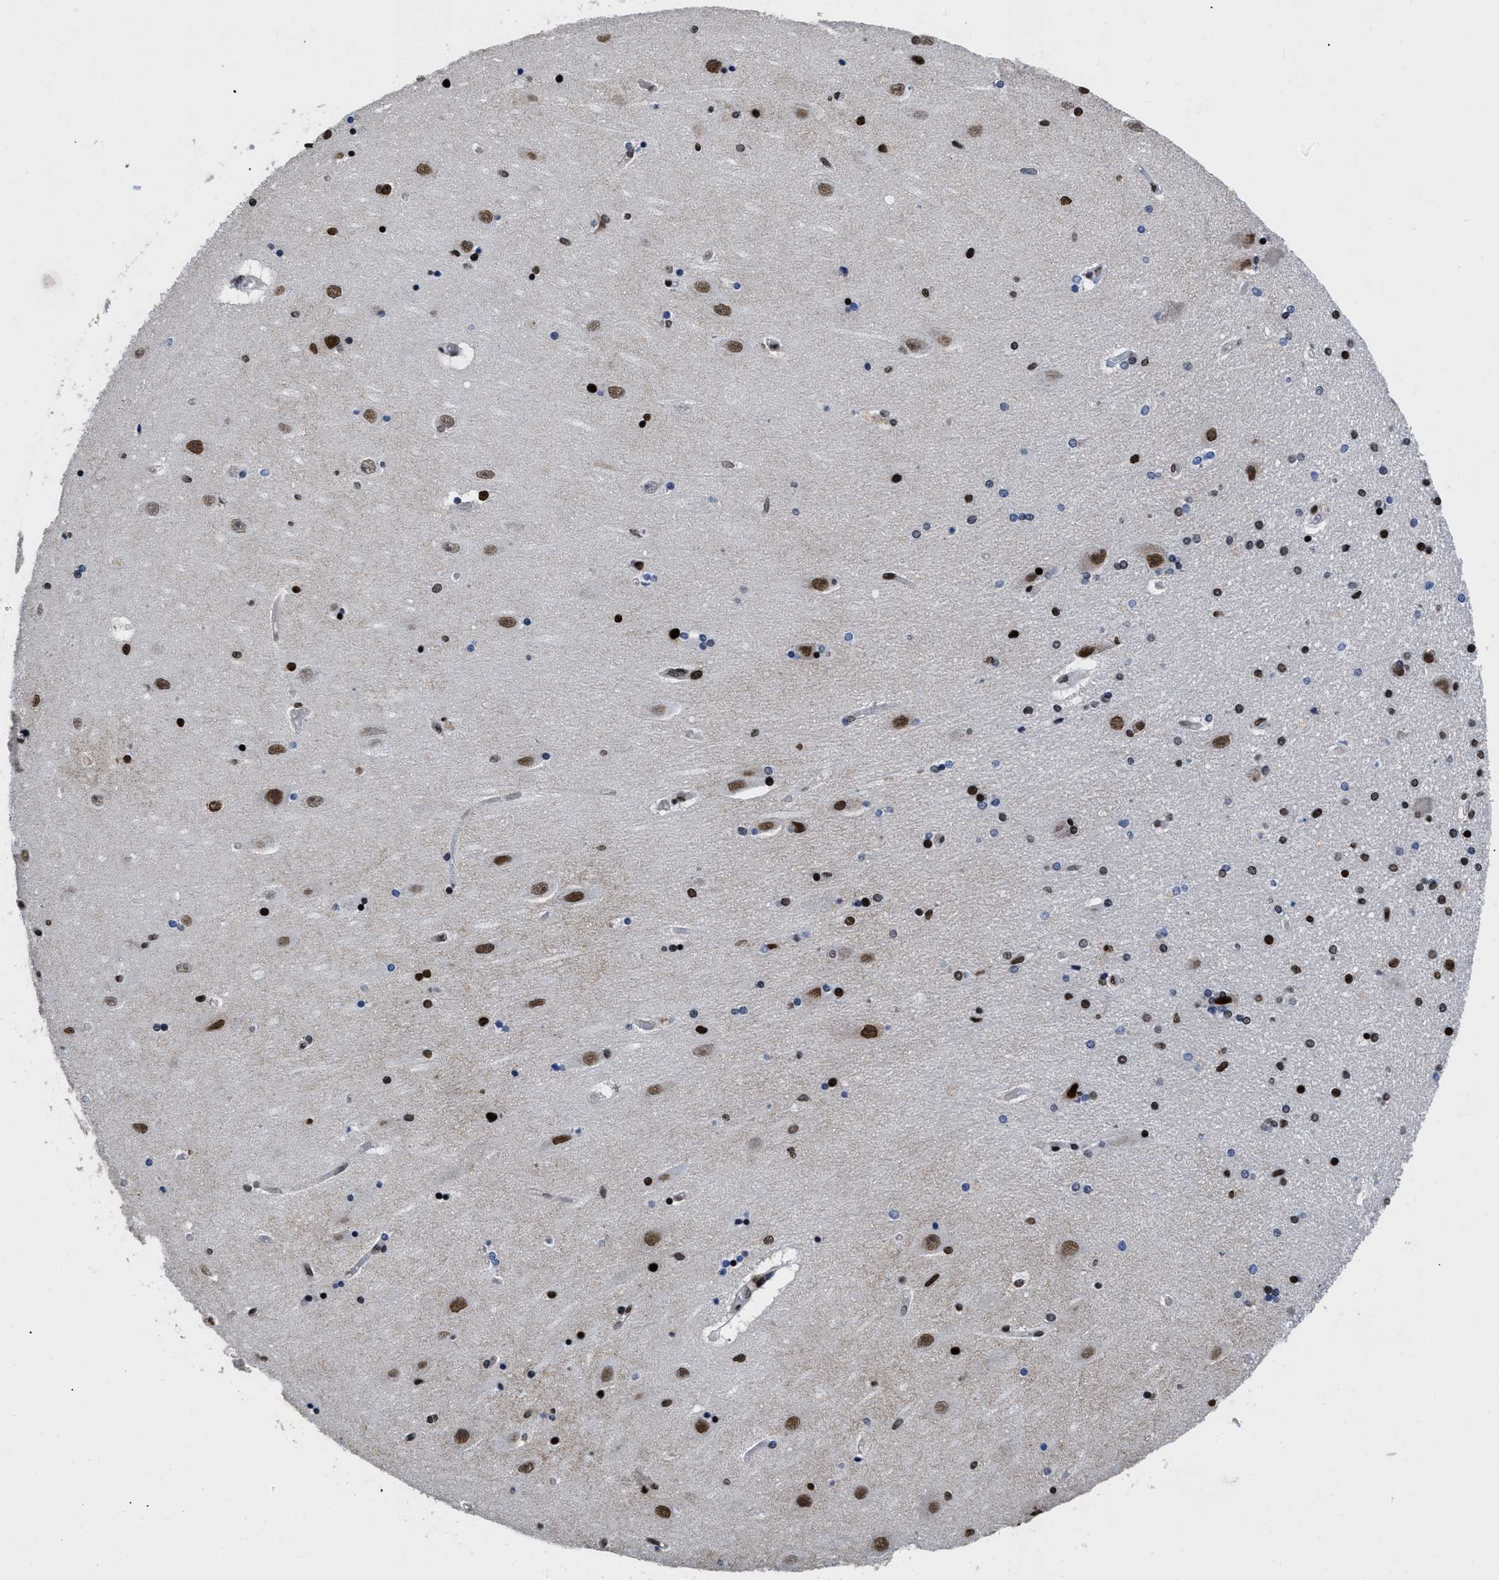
{"staining": {"intensity": "strong", "quantity": "<25%", "location": "nuclear"}, "tissue": "hippocampus", "cell_type": "Glial cells", "image_type": "normal", "snomed": [{"axis": "morphology", "description": "Normal tissue, NOS"}, {"axis": "topography", "description": "Hippocampus"}], "caption": "Immunohistochemistry (IHC) histopathology image of benign human hippocampus stained for a protein (brown), which demonstrates medium levels of strong nuclear expression in approximately <25% of glial cells.", "gene": "CALHM3", "patient": {"sex": "female", "age": 54}}